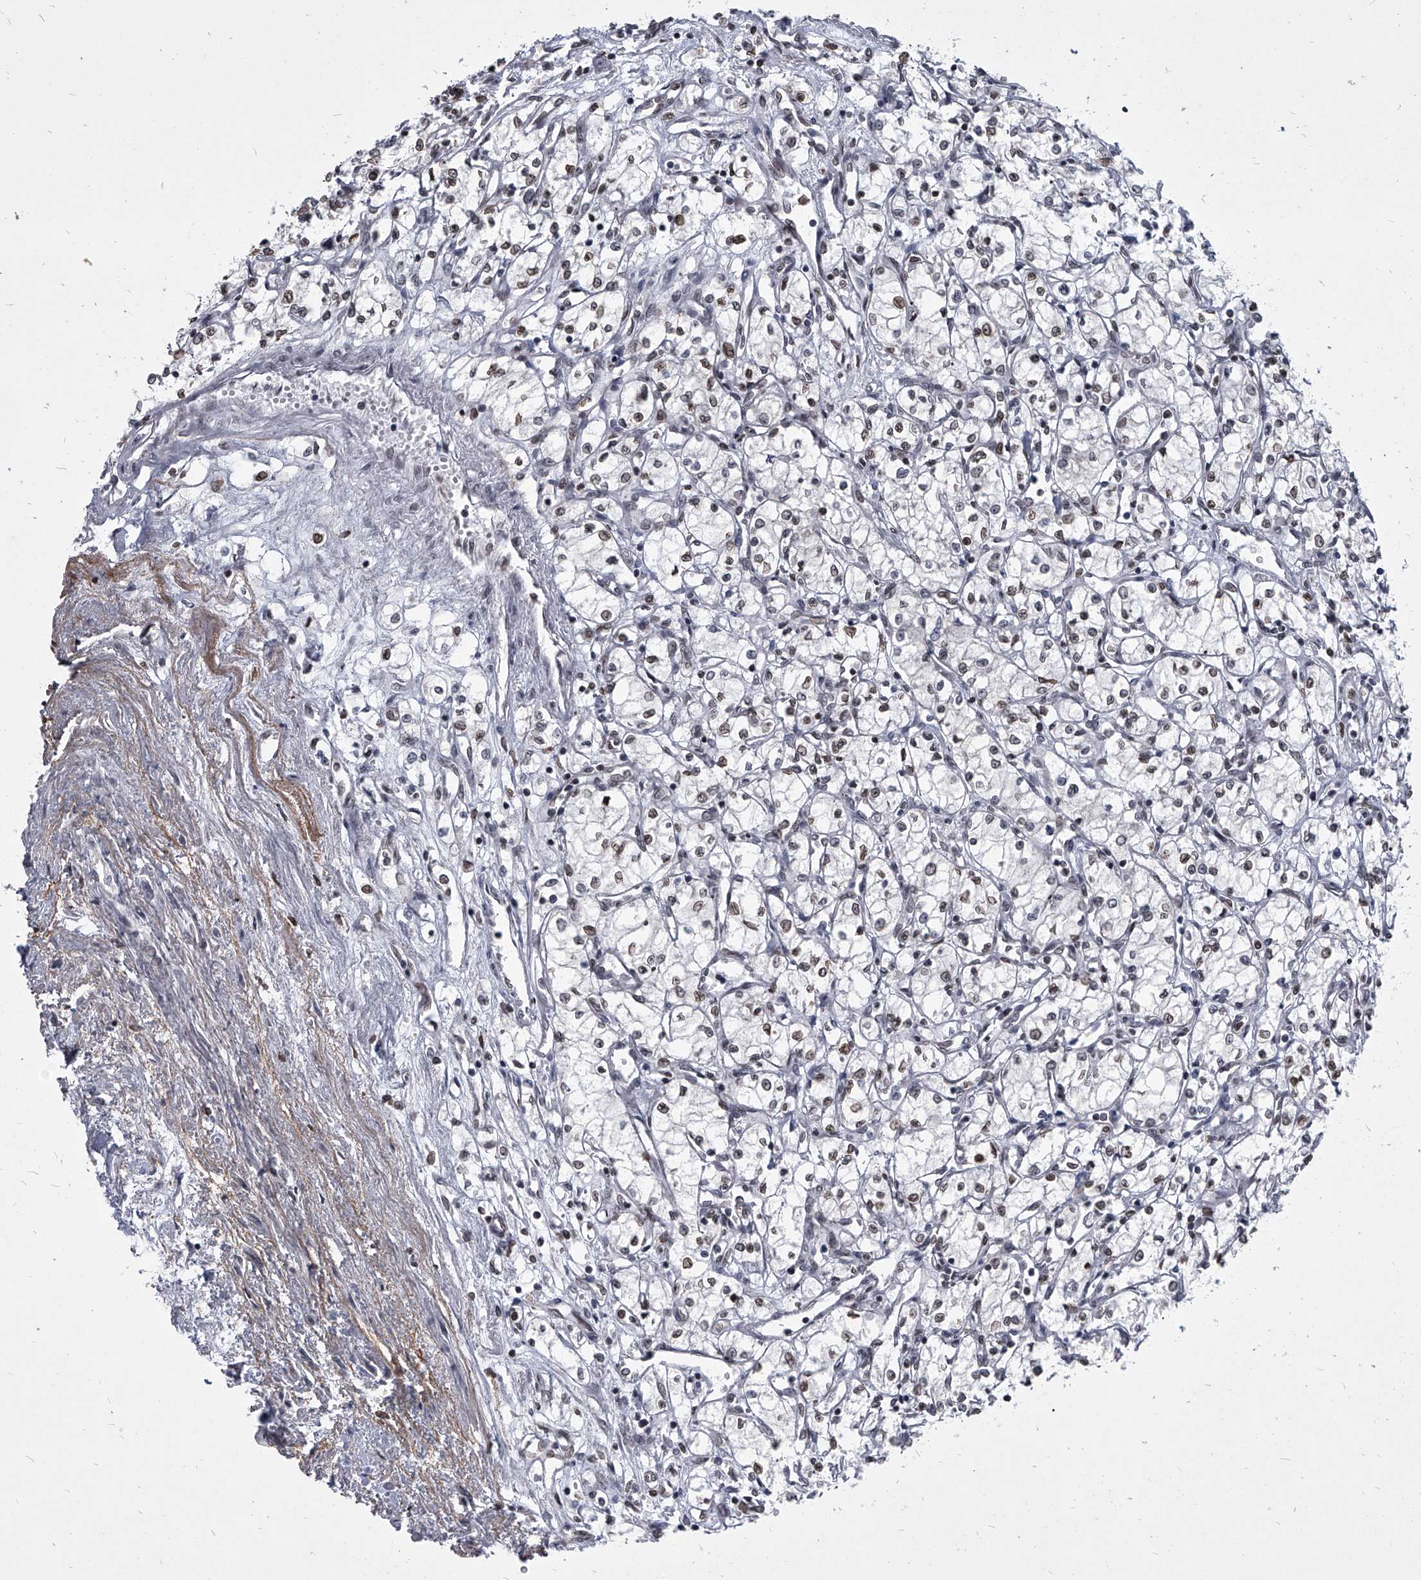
{"staining": {"intensity": "weak", "quantity": "25%-75%", "location": "nuclear"}, "tissue": "renal cancer", "cell_type": "Tumor cells", "image_type": "cancer", "snomed": [{"axis": "morphology", "description": "Adenocarcinoma, NOS"}, {"axis": "topography", "description": "Kidney"}], "caption": "A brown stain labels weak nuclear staining of a protein in renal cancer (adenocarcinoma) tumor cells.", "gene": "PPIL4", "patient": {"sex": "male", "age": 59}}